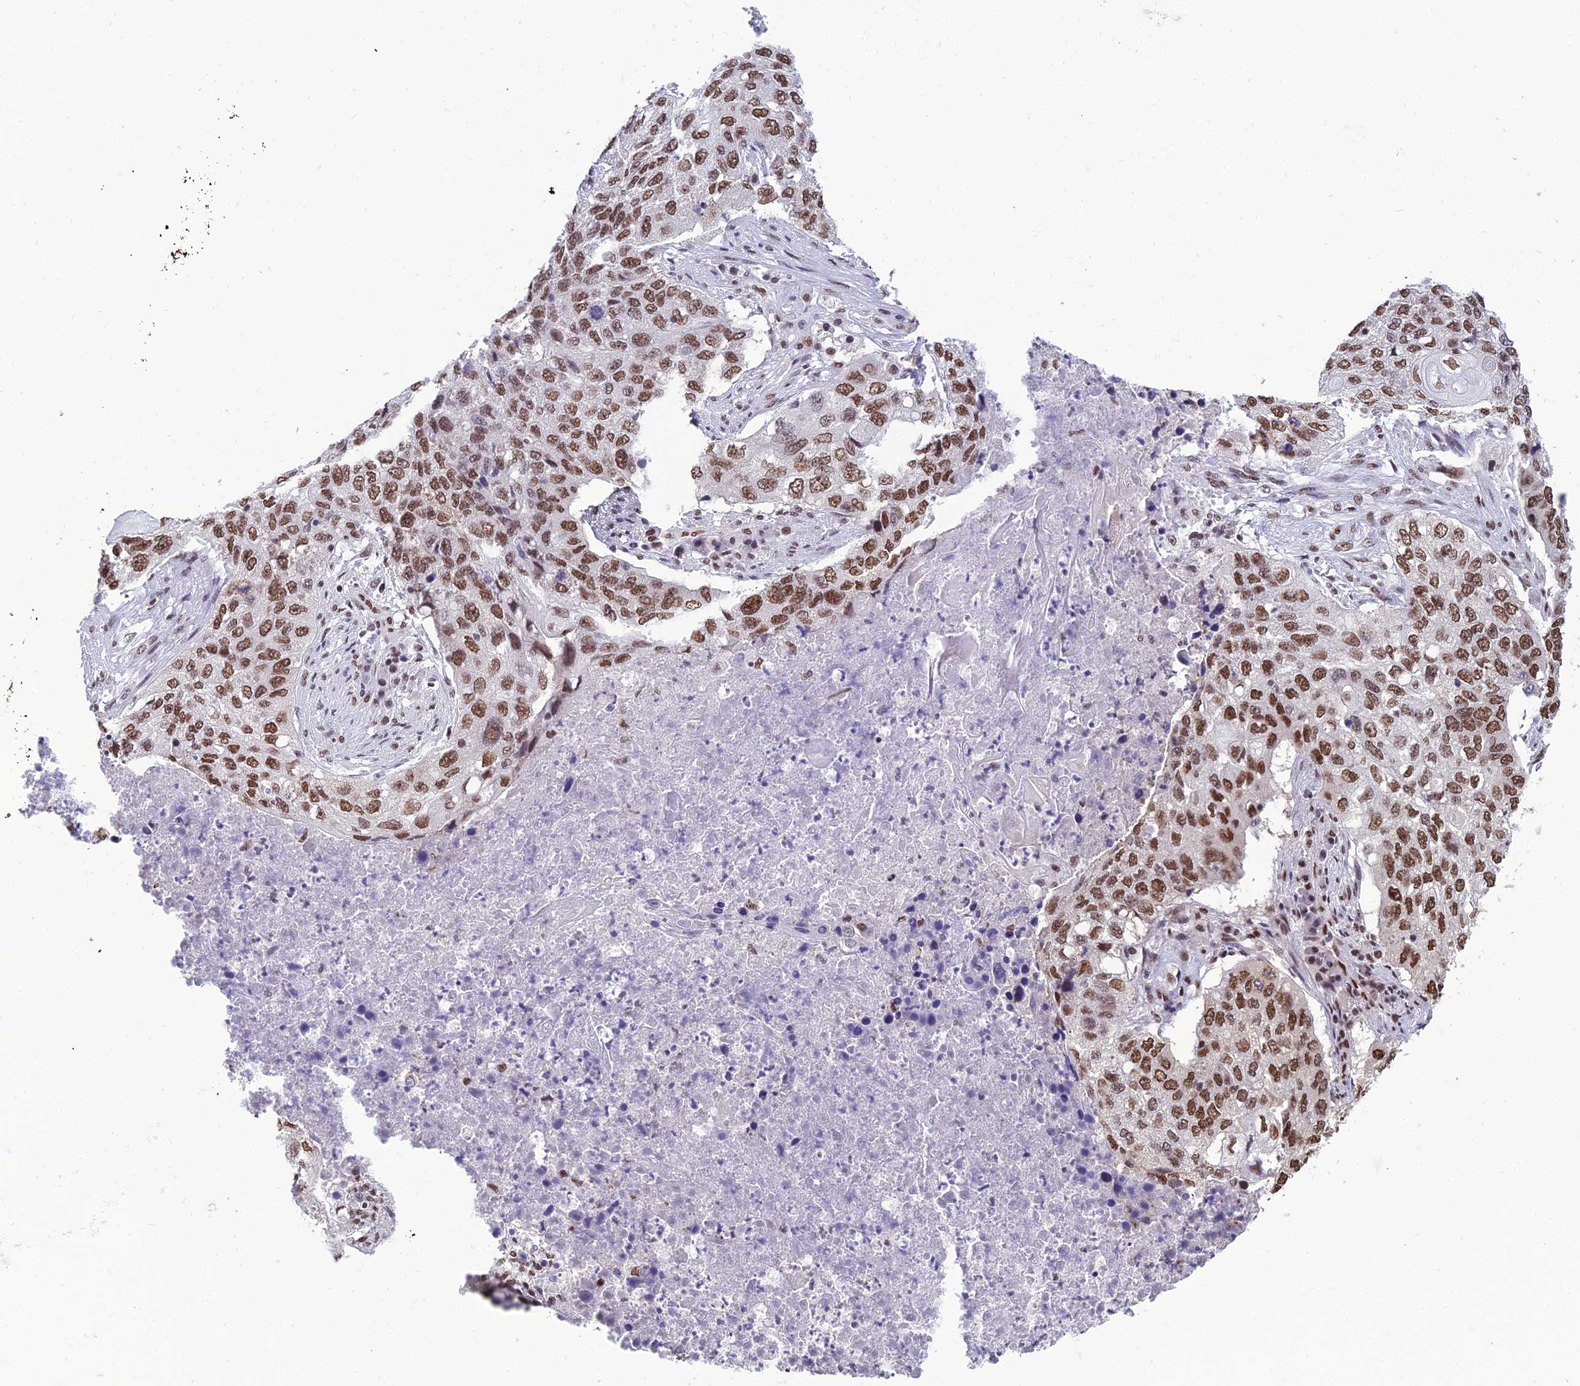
{"staining": {"intensity": "strong", "quantity": ">75%", "location": "nuclear"}, "tissue": "lung cancer", "cell_type": "Tumor cells", "image_type": "cancer", "snomed": [{"axis": "morphology", "description": "Squamous cell carcinoma, NOS"}, {"axis": "topography", "description": "Lung"}], "caption": "An immunohistochemistry image of neoplastic tissue is shown. Protein staining in brown shows strong nuclear positivity in squamous cell carcinoma (lung) within tumor cells.", "gene": "PRAMEF12", "patient": {"sex": "female", "age": 63}}